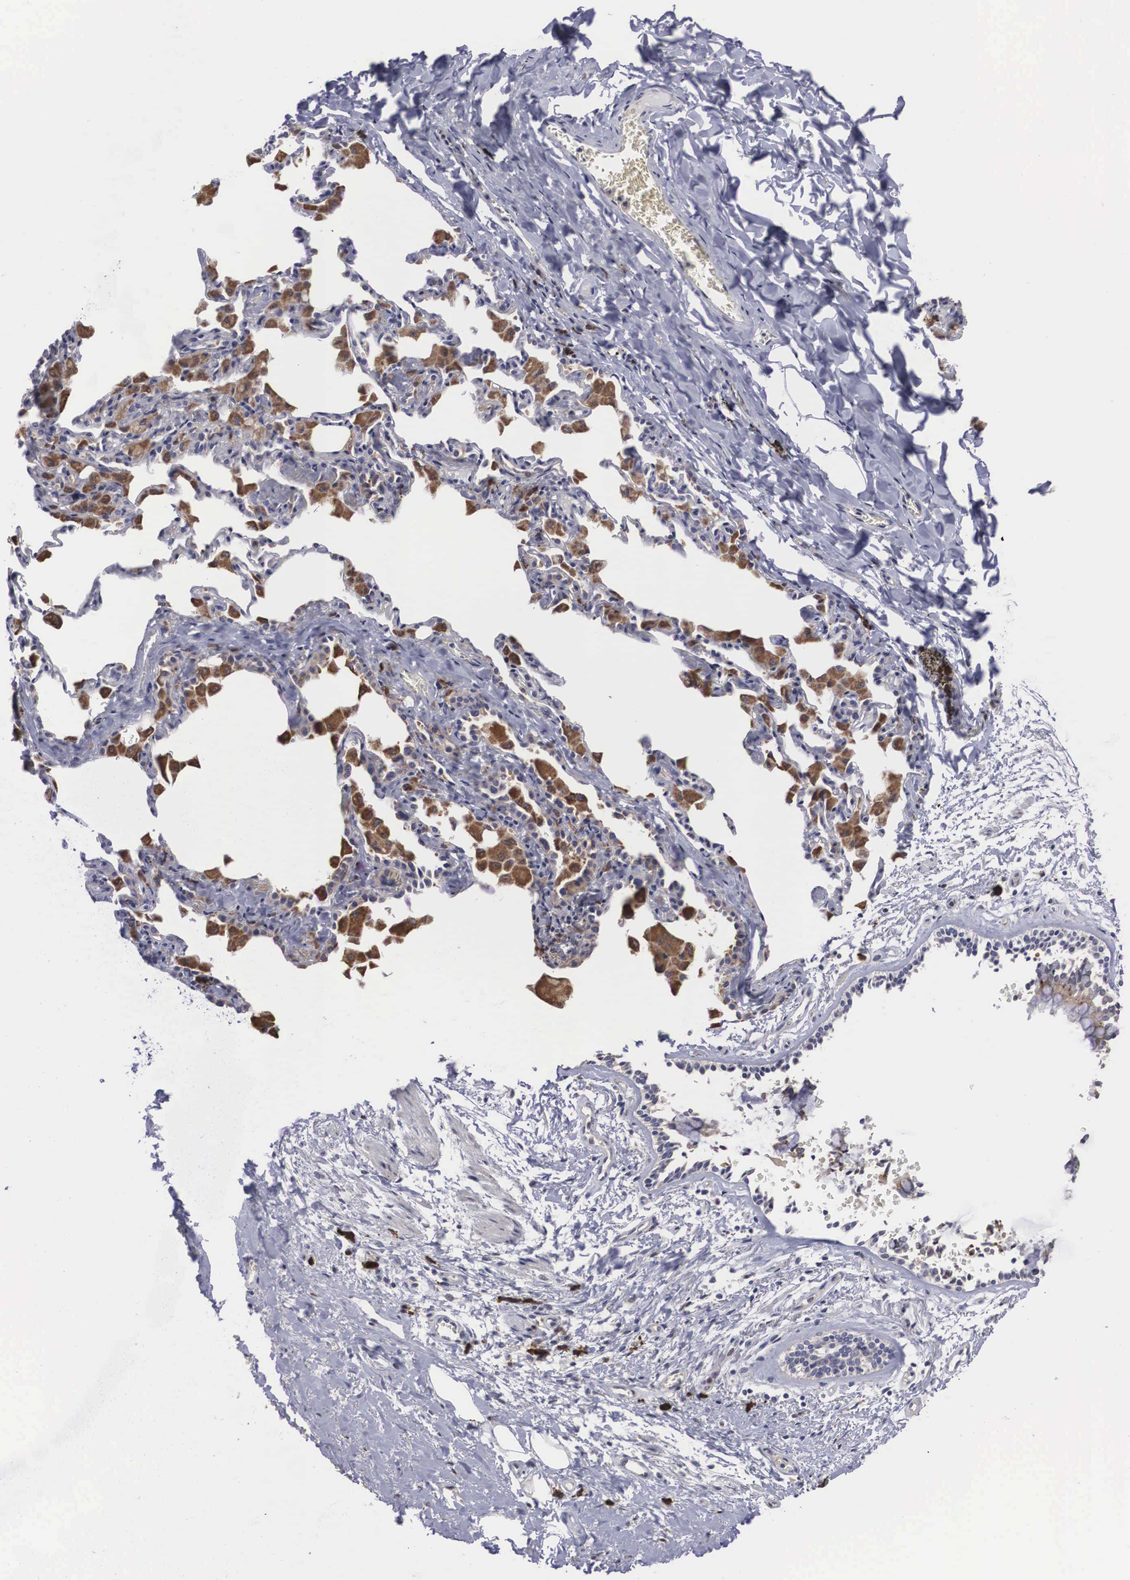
{"staining": {"intensity": "moderate", "quantity": ">75%", "location": "cytoplasmic/membranous"}, "tissue": "bronchus", "cell_type": "Respiratory epithelial cells", "image_type": "normal", "snomed": [{"axis": "morphology", "description": "Normal tissue, NOS"}, {"axis": "topography", "description": "Lung"}], "caption": "High-magnification brightfield microscopy of unremarkable bronchus stained with DAB (3,3'-diaminobenzidine) (brown) and counterstained with hematoxylin (blue). respiratory epithelial cells exhibit moderate cytoplasmic/membranous staining is identified in approximately>75% of cells. (DAB (3,3'-diaminobenzidine) = brown stain, brightfield microscopy at high magnification).", "gene": "CRELD2", "patient": {"sex": "male", "age": 54}}